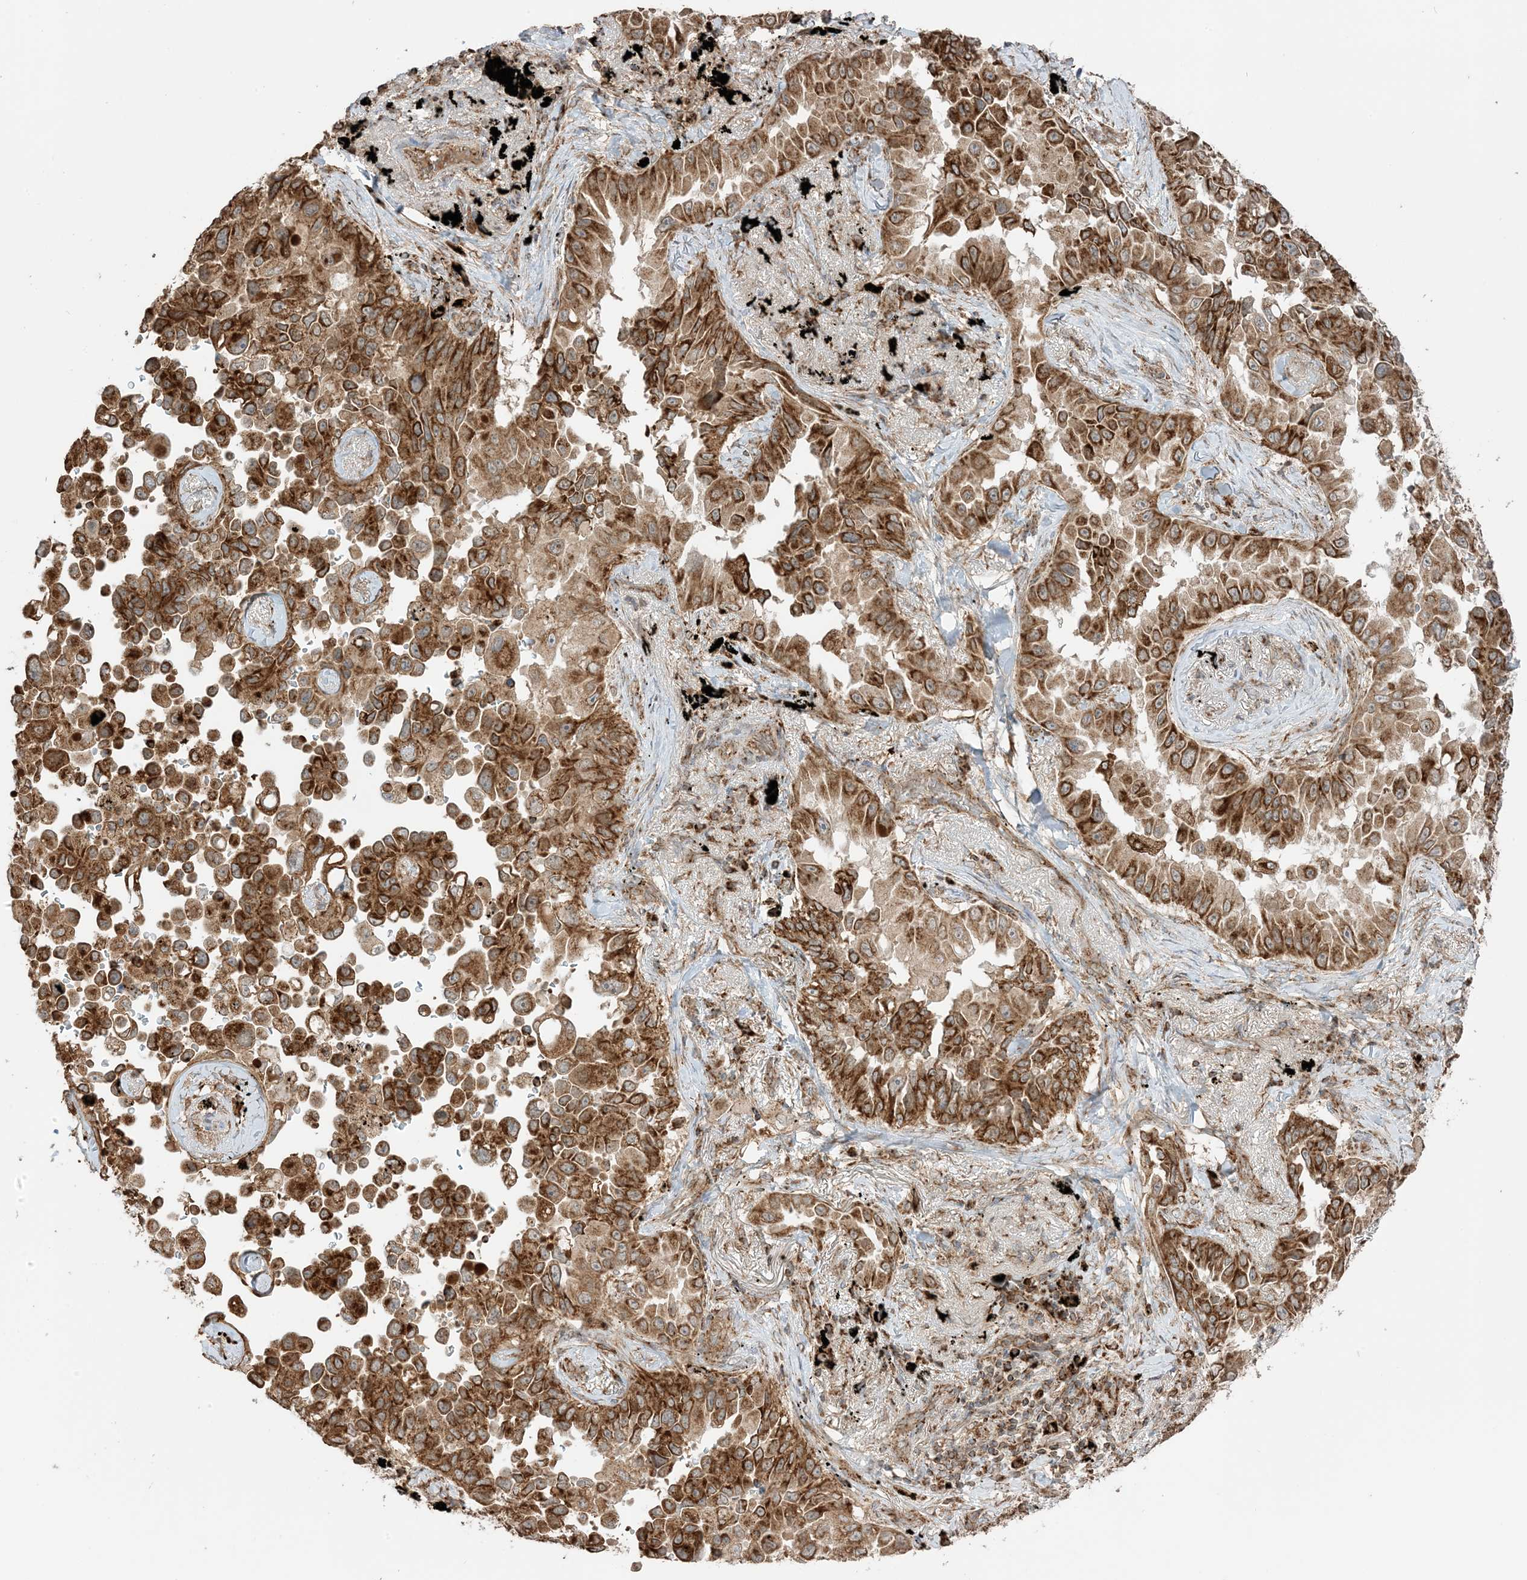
{"staining": {"intensity": "strong", "quantity": ">75%", "location": "cytoplasmic/membranous"}, "tissue": "lung cancer", "cell_type": "Tumor cells", "image_type": "cancer", "snomed": [{"axis": "morphology", "description": "Adenocarcinoma, NOS"}, {"axis": "topography", "description": "Lung"}], "caption": "Immunohistochemical staining of adenocarcinoma (lung) reveals high levels of strong cytoplasmic/membranous protein staining in approximately >75% of tumor cells.", "gene": "N4BP3", "patient": {"sex": "female", "age": 67}}